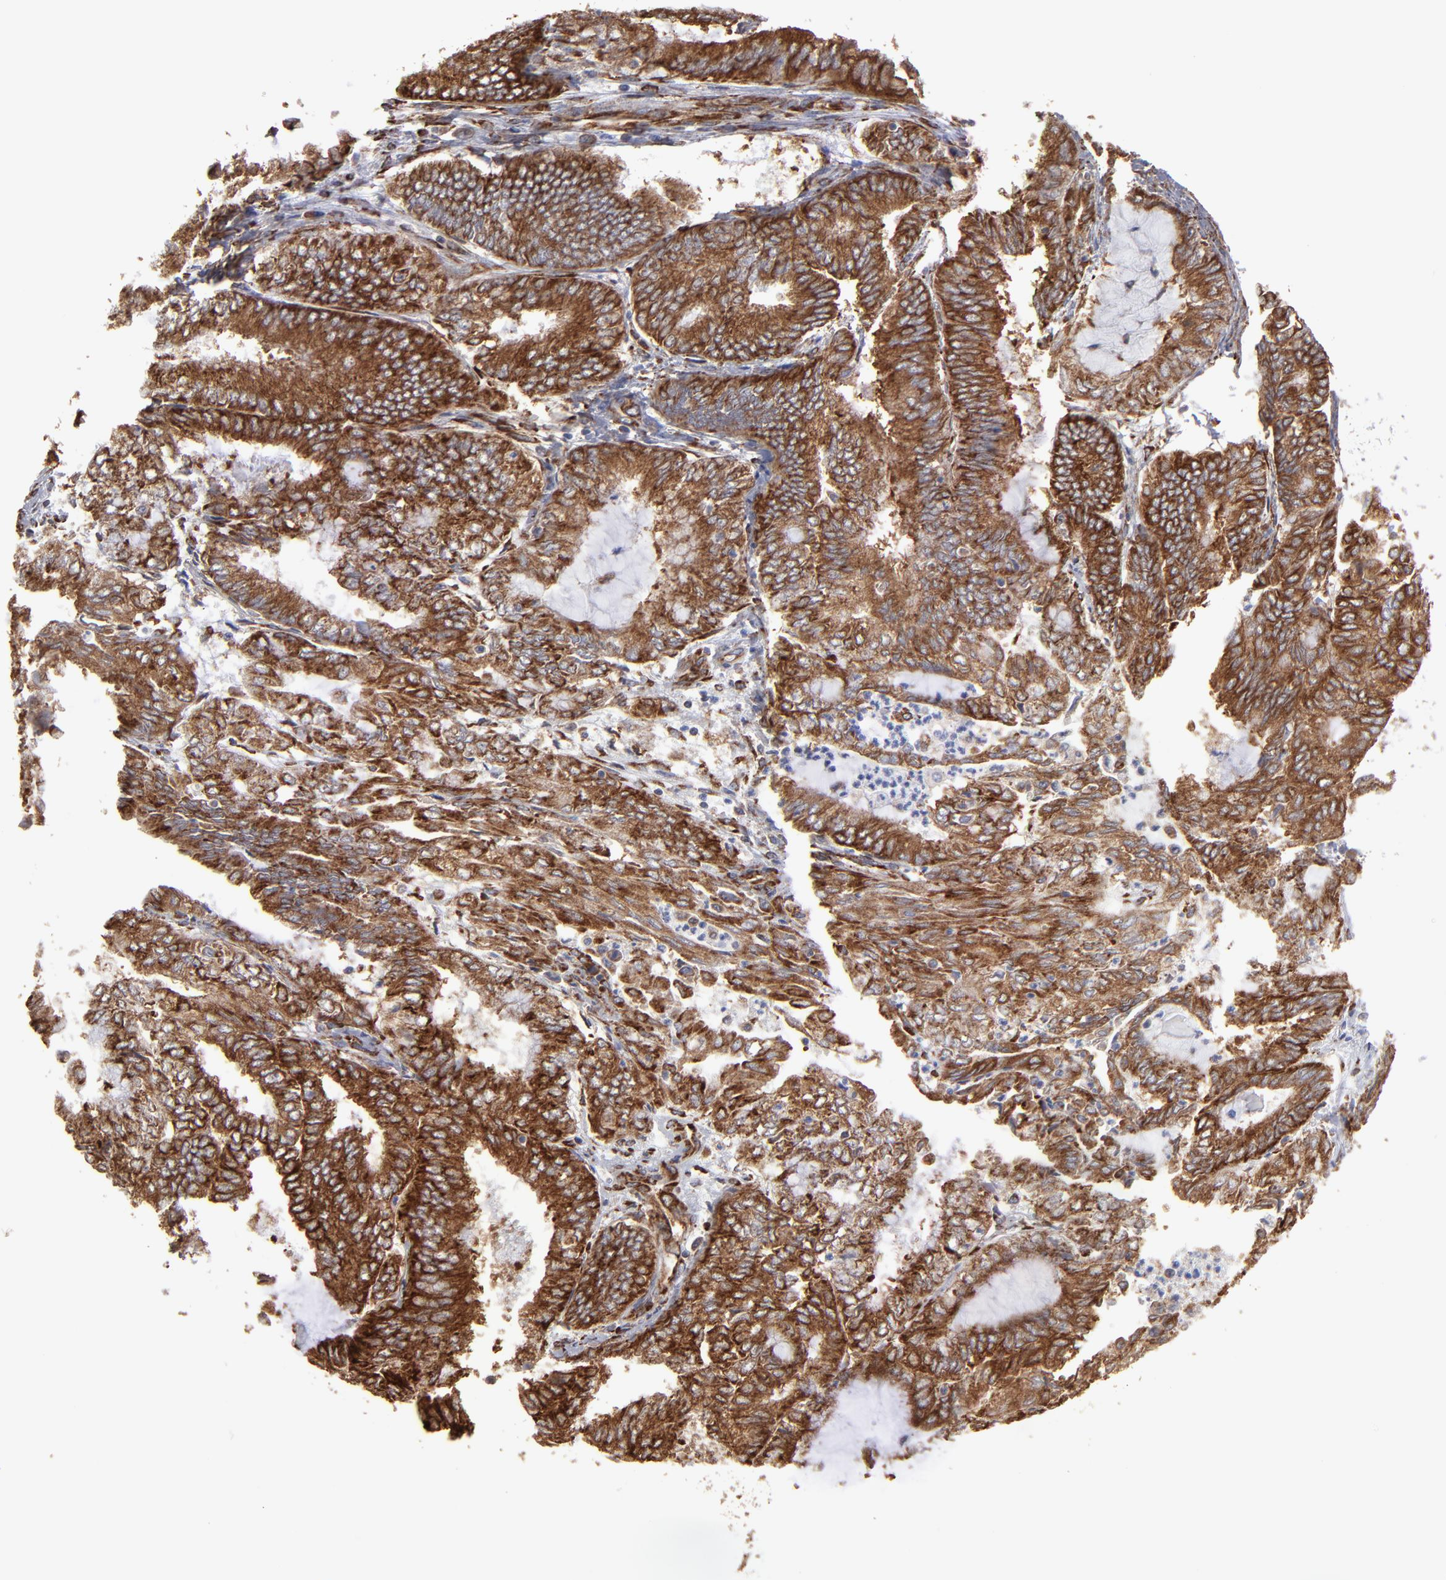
{"staining": {"intensity": "strong", "quantity": ">75%", "location": "cytoplasmic/membranous"}, "tissue": "endometrial cancer", "cell_type": "Tumor cells", "image_type": "cancer", "snomed": [{"axis": "morphology", "description": "Adenocarcinoma, NOS"}, {"axis": "topography", "description": "Endometrium"}], "caption": "Immunohistochemistry (IHC) photomicrograph of endometrial adenocarcinoma stained for a protein (brown), which exhibits high levels of strong cytoplasmic/membranous positivity in about >75% of tumor cells.", "gene": "KTN1", "patient": {"sex": "female", "age": 59}}